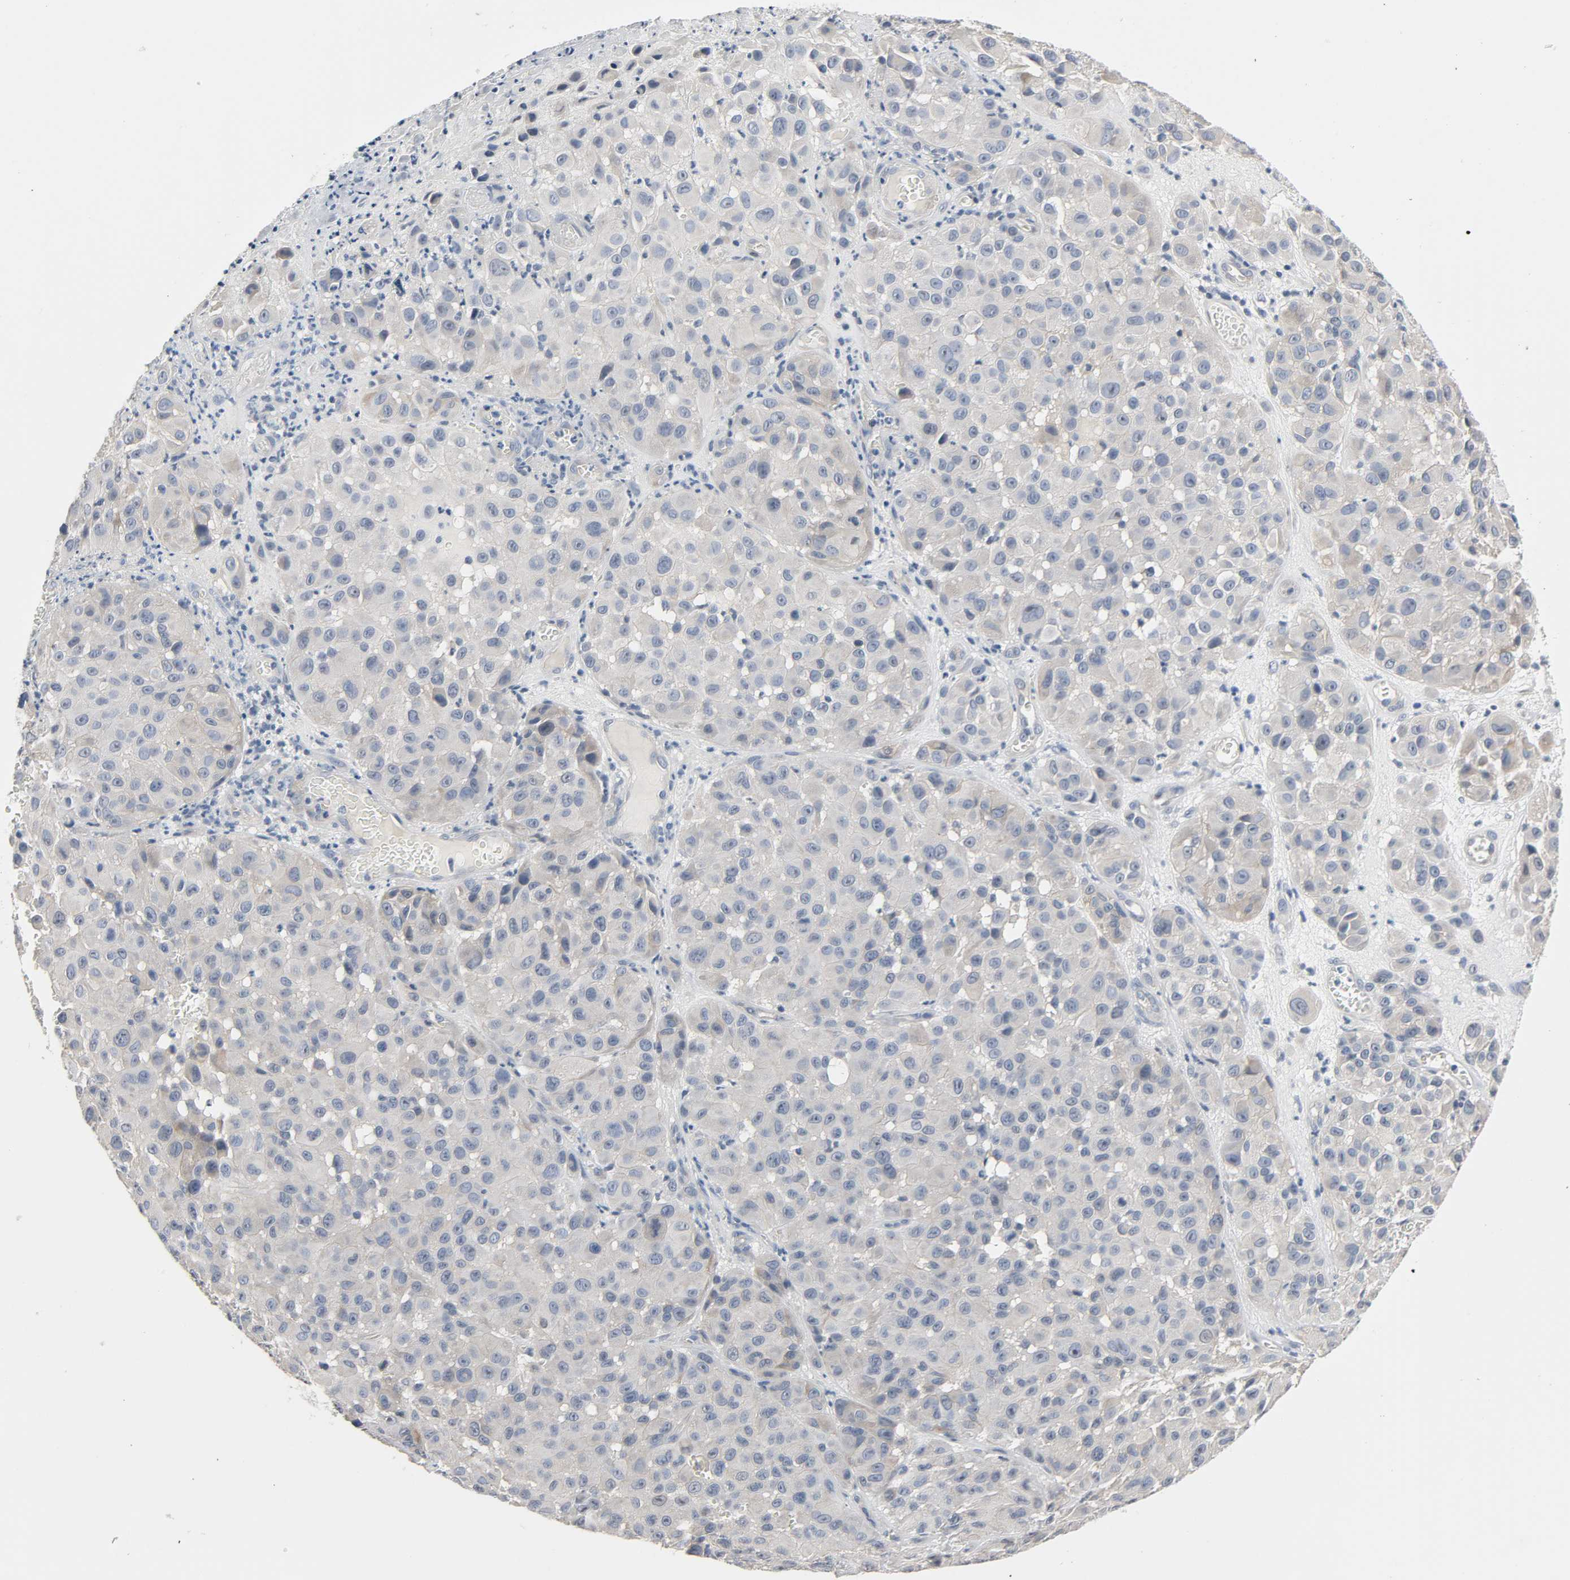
{"staining": {"intensity": "negative", "quantity": "none", "location": "none"}, "tissue": "melanoma", "cell_type": "Tumor cells", "image_type": "cancer", "snomed": [{"axis": "morphology", "description": "Malignant melanoma, NOS"}, {"axis": "topography", "description": "Skin"}], "caption": "Tumor cells are negative for protein expression in human malignant melanoma.", "gene": "LIMCH1", "patient": {"sex": "female", "age": 21}}